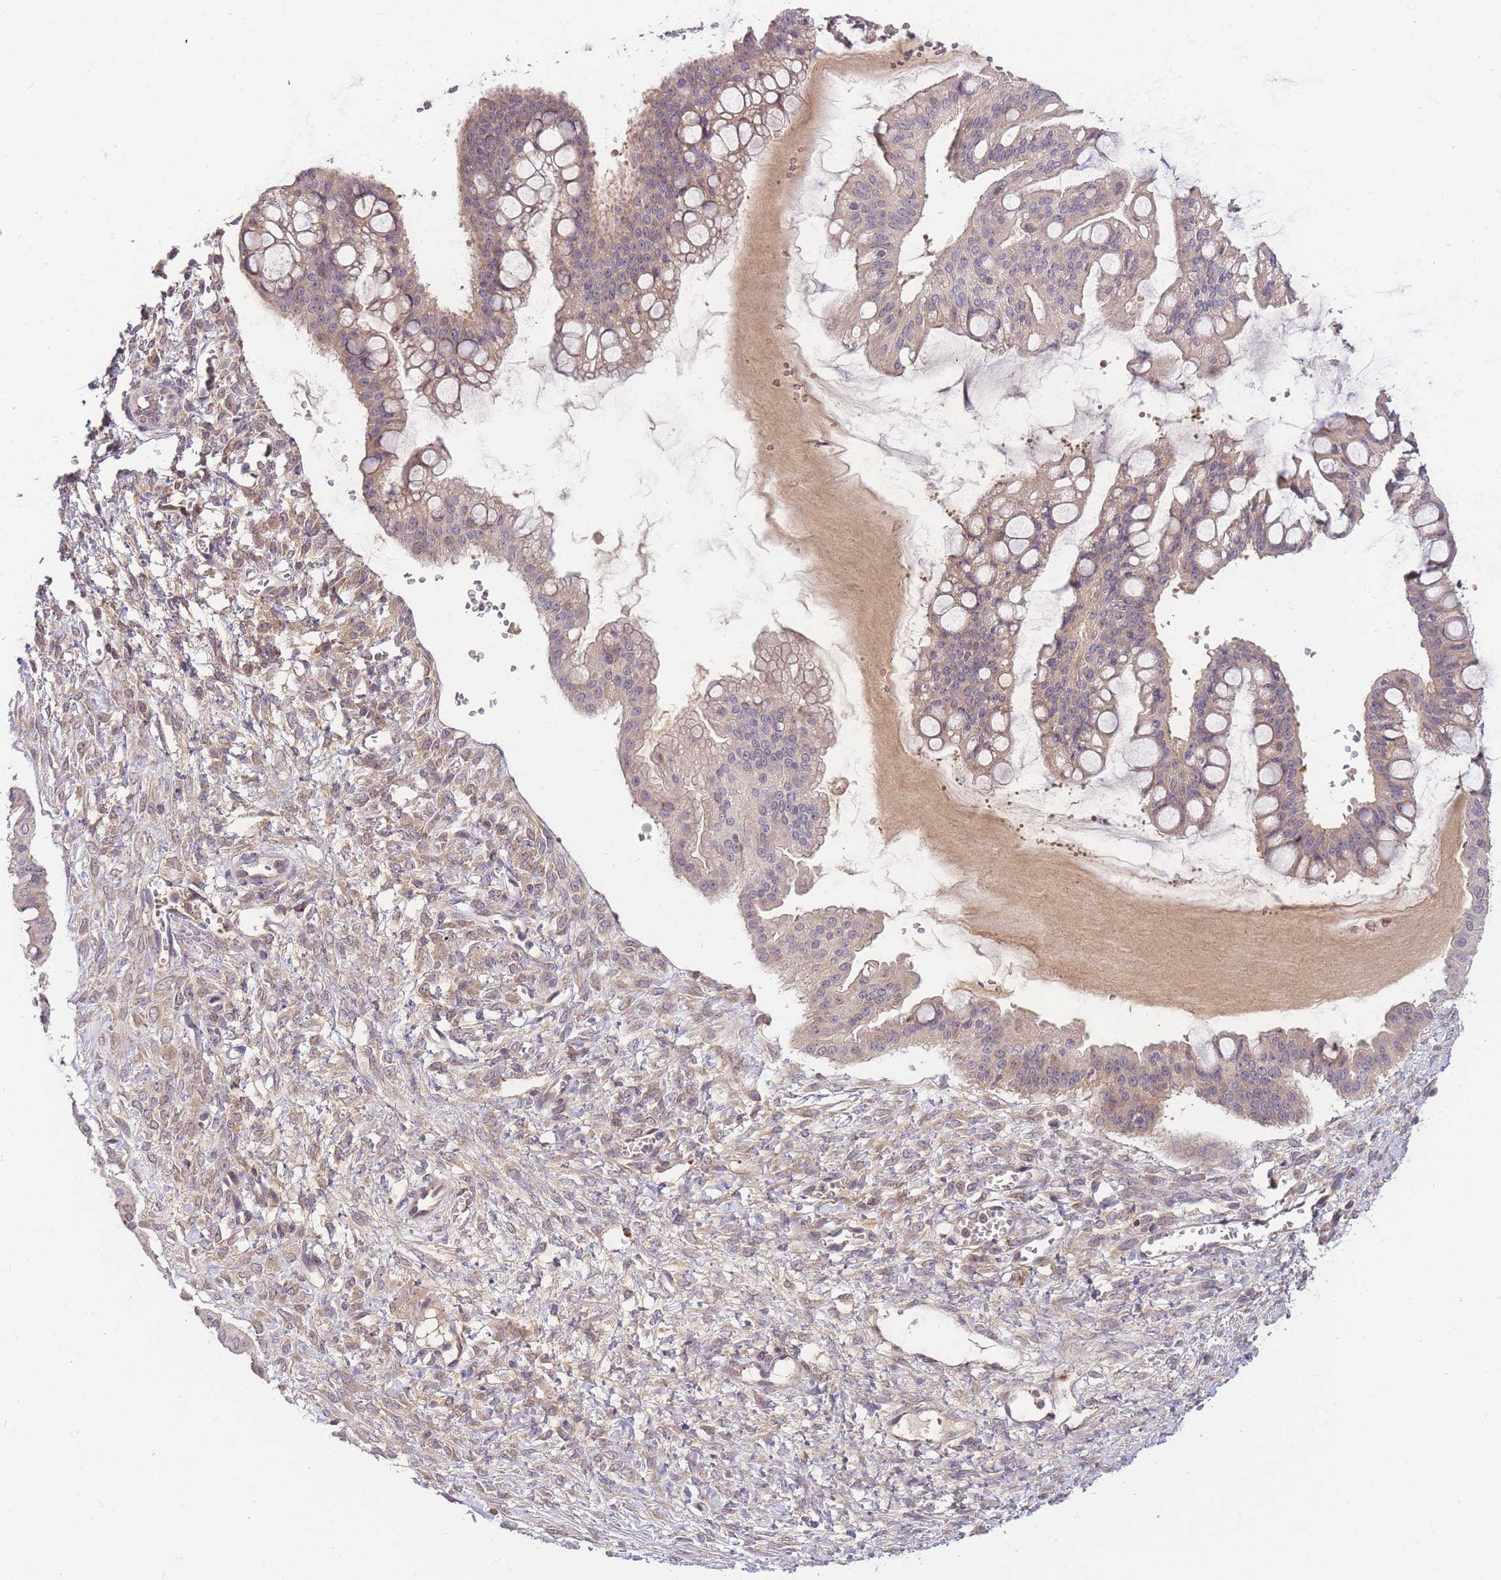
{"staining": {"intensity": "weak", "quantity": "<25%", "location": "cytoplasmic/membranous"}, "tissue": "ovarian cancer", "cell_type": "Tumor cells", "image_type": "cancer", "snomed": [{"axis": "morphology", "description": "Cystadenocarcinoma, mucinous, NOS"}, {"axis": "topography", "description": "Ovary"}], "caption": "Ovarian cancer (mucinous cystadenocarcinoma) stained for a protein using immunohistochemistry (IHC) shows no expression tumor cells.", "gene": "ZNF577", "patient": {"sex": "female", "age": 73}}